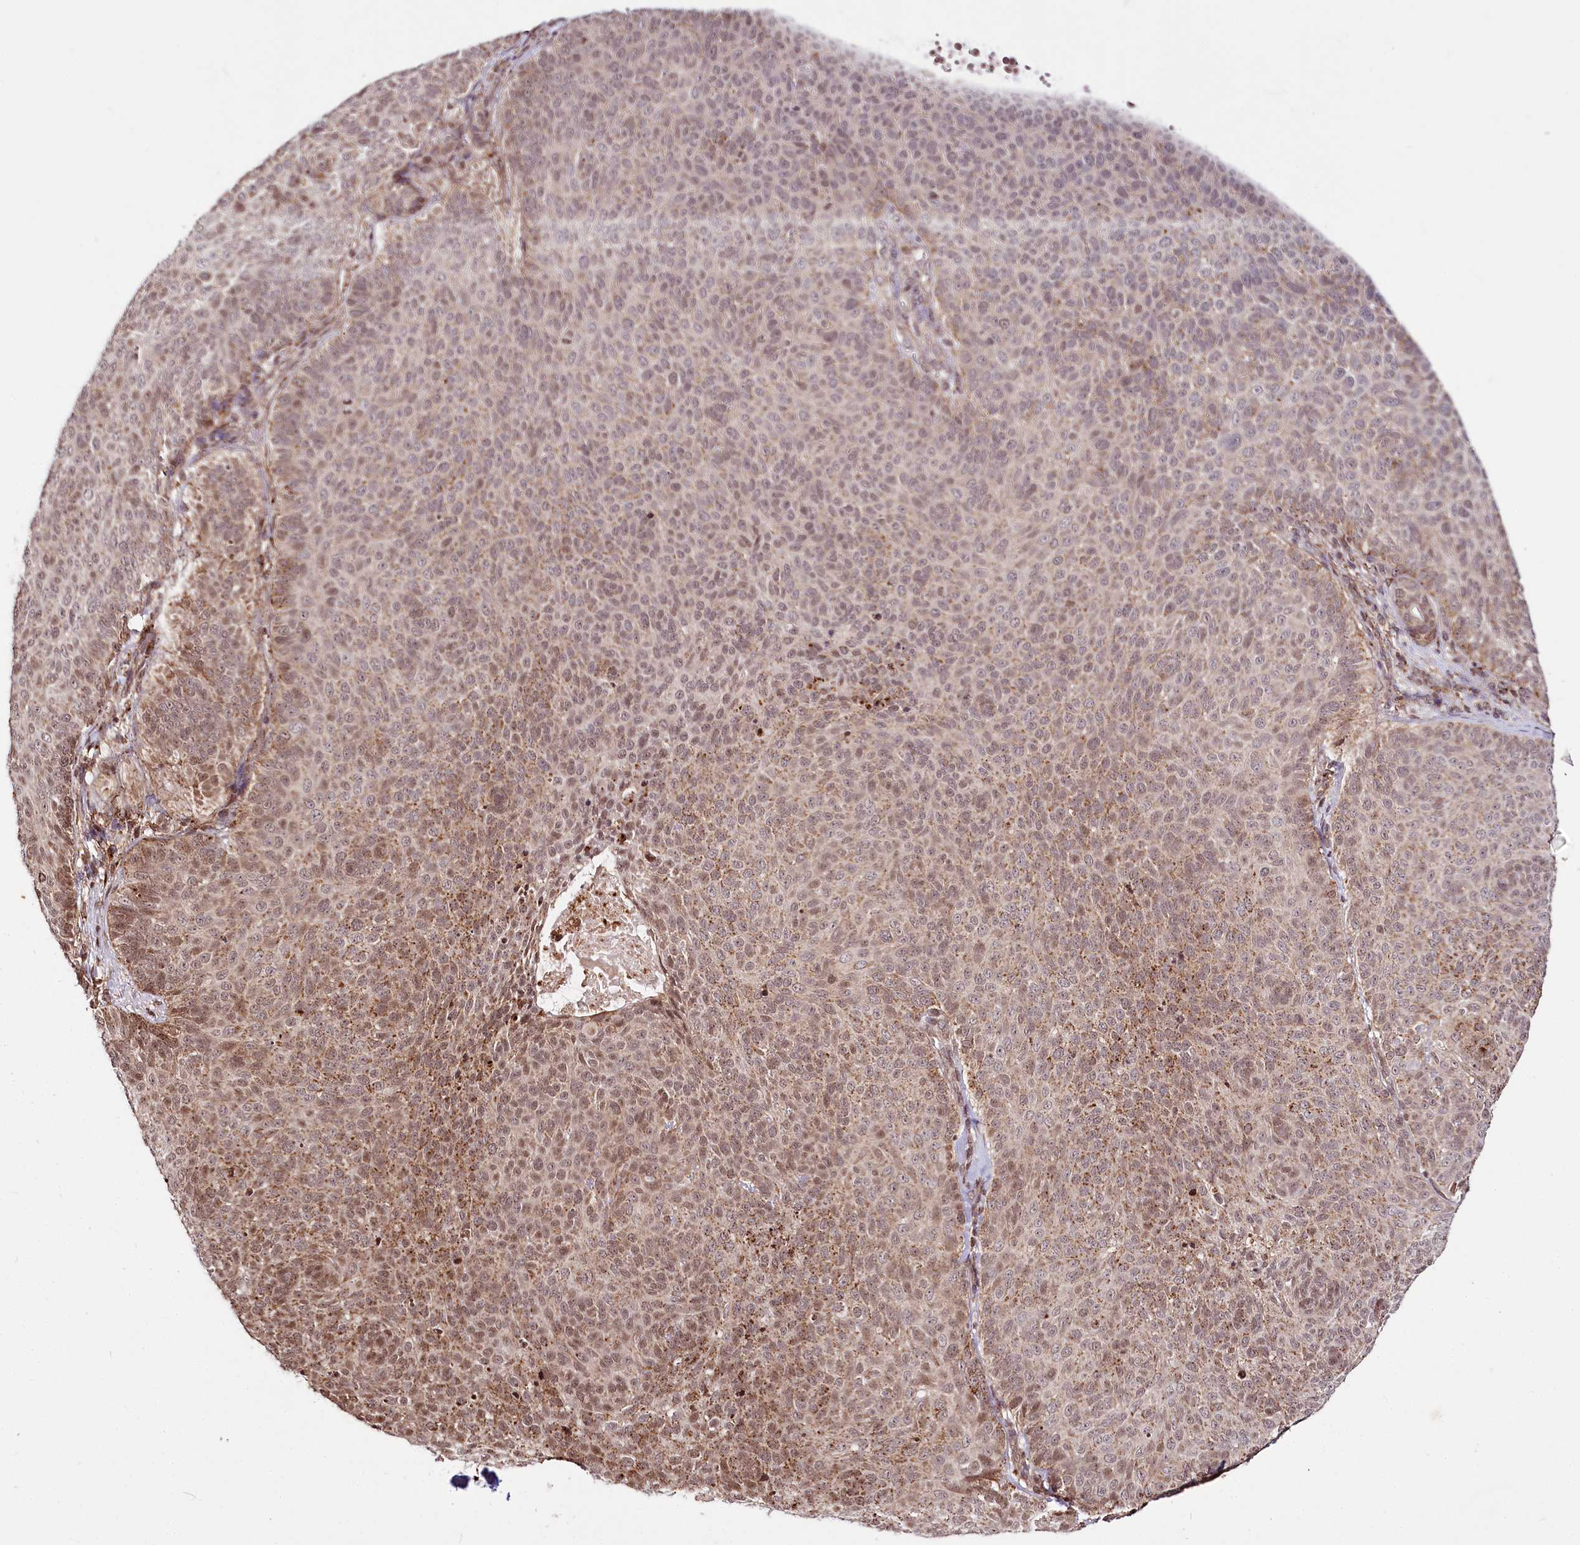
{"staining": {"intensity": "moderate", "quantity": "25%-75%", "location": "cytoplasmic/membranous,nuclear"}, "tissue": "skin cancer", "cell_type": "Tumor cells", "image_type": "cancer", "snomed": [{"axis": "morphology", "description": "Basal cell carcinoma"}, {"axis": "topography", "description": "Skin"}], "caption": "Skin basal cell carcinoma was stained to show a protein in brown. There is medium levels of moderate cytoplasmic/membranous and nuclear staining in approximately 25%-75% of tumor cells. (DAB (3,3'-diaminobenzidine) IHC with brightfield microscopy, high magnification).", "gene": "HOXC8", "patient": {"sex": "male", "age": 85}}